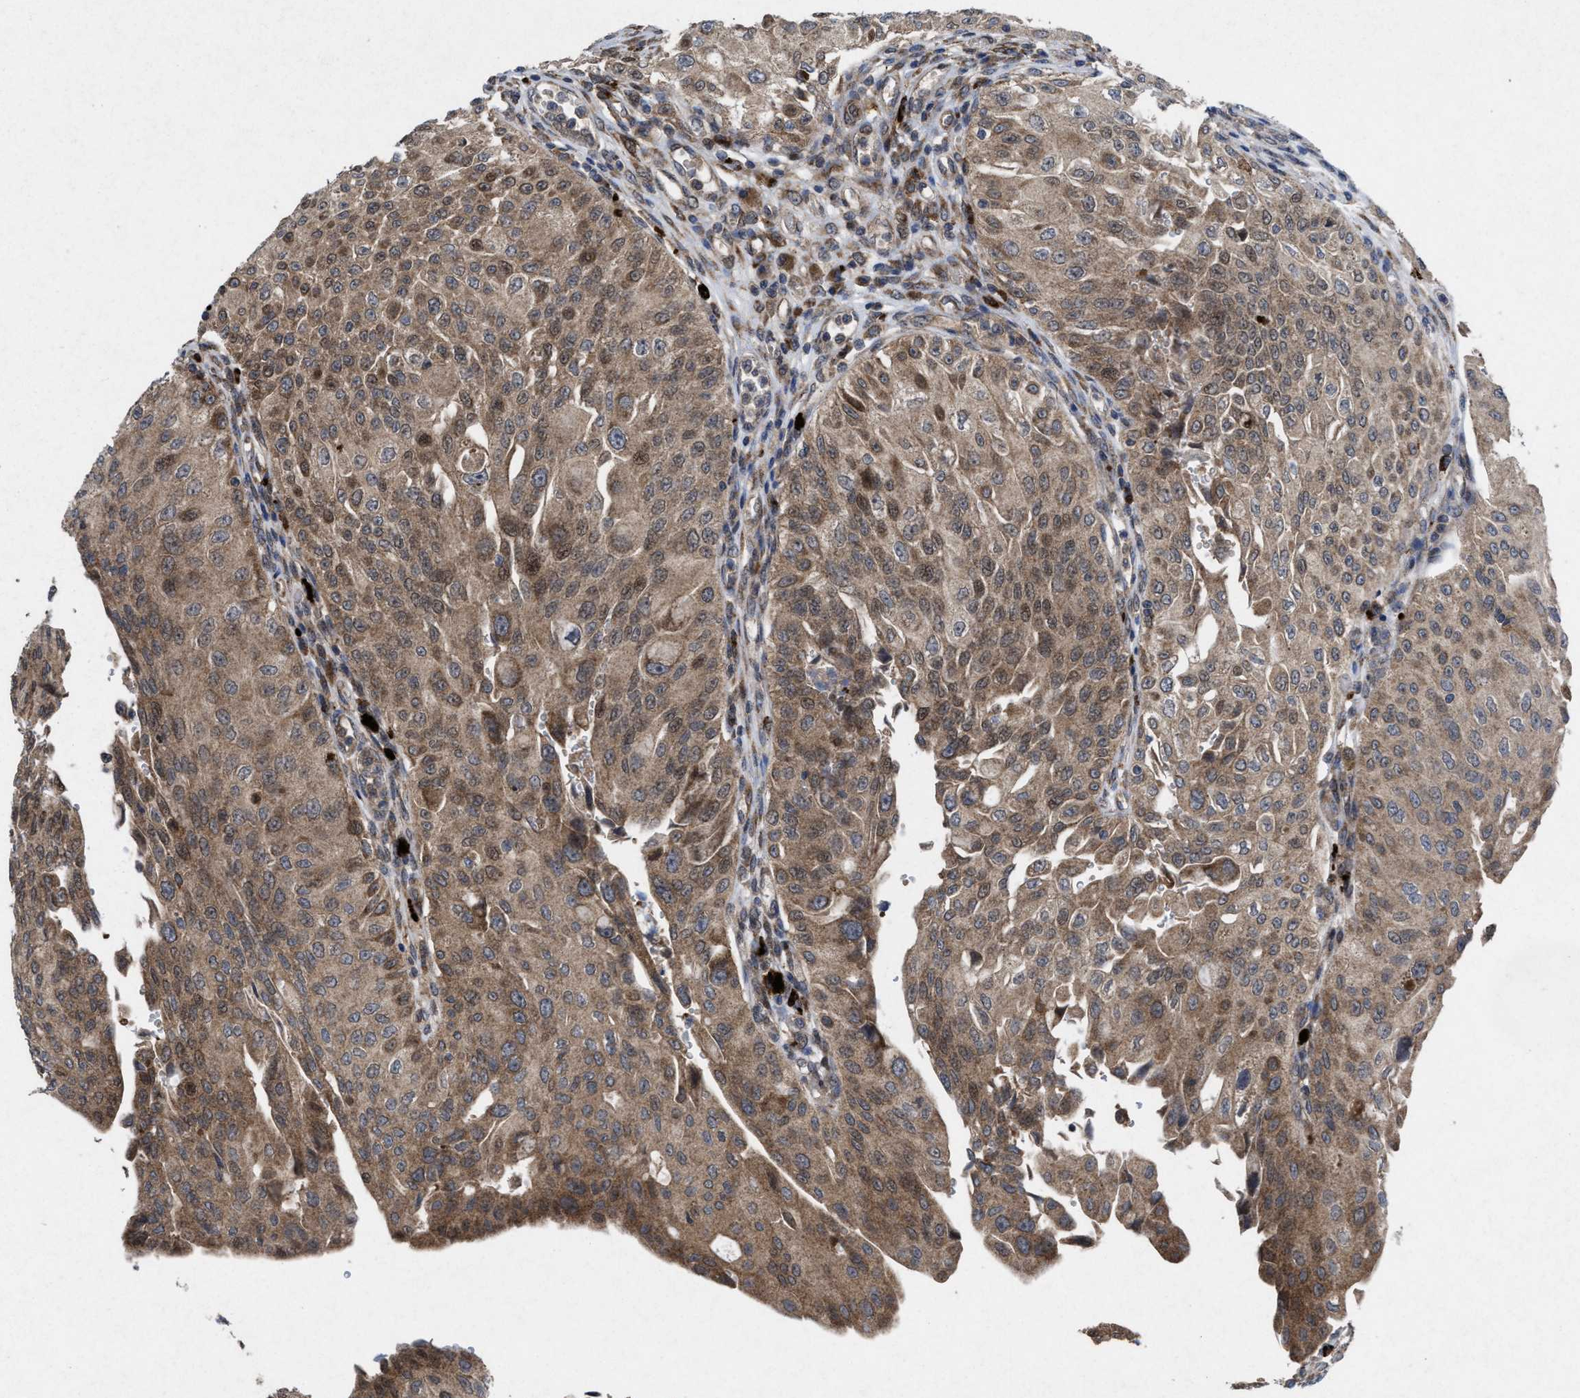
{"staining": {"intensity": "moderate", "quantity": ">75%", "location": "cytoplasmic/membranous"}, "tissue": "urothelial cancer", "cell_type": "Tumor cells", "image_type": "cancer", "snomed": [{"axis": "morphology", "description": "Urothelial carcinoma, High grade"}, {"axis": "topography", "description": "Urinary bladder"}], "caption": "Protein analysis of urothelial cancer tissue shows moderate cytoplasmic/membranous expression in about >75% of tumor cells.", "gene": "MSI2", "patient": {"sex": "male", "age": 46}}